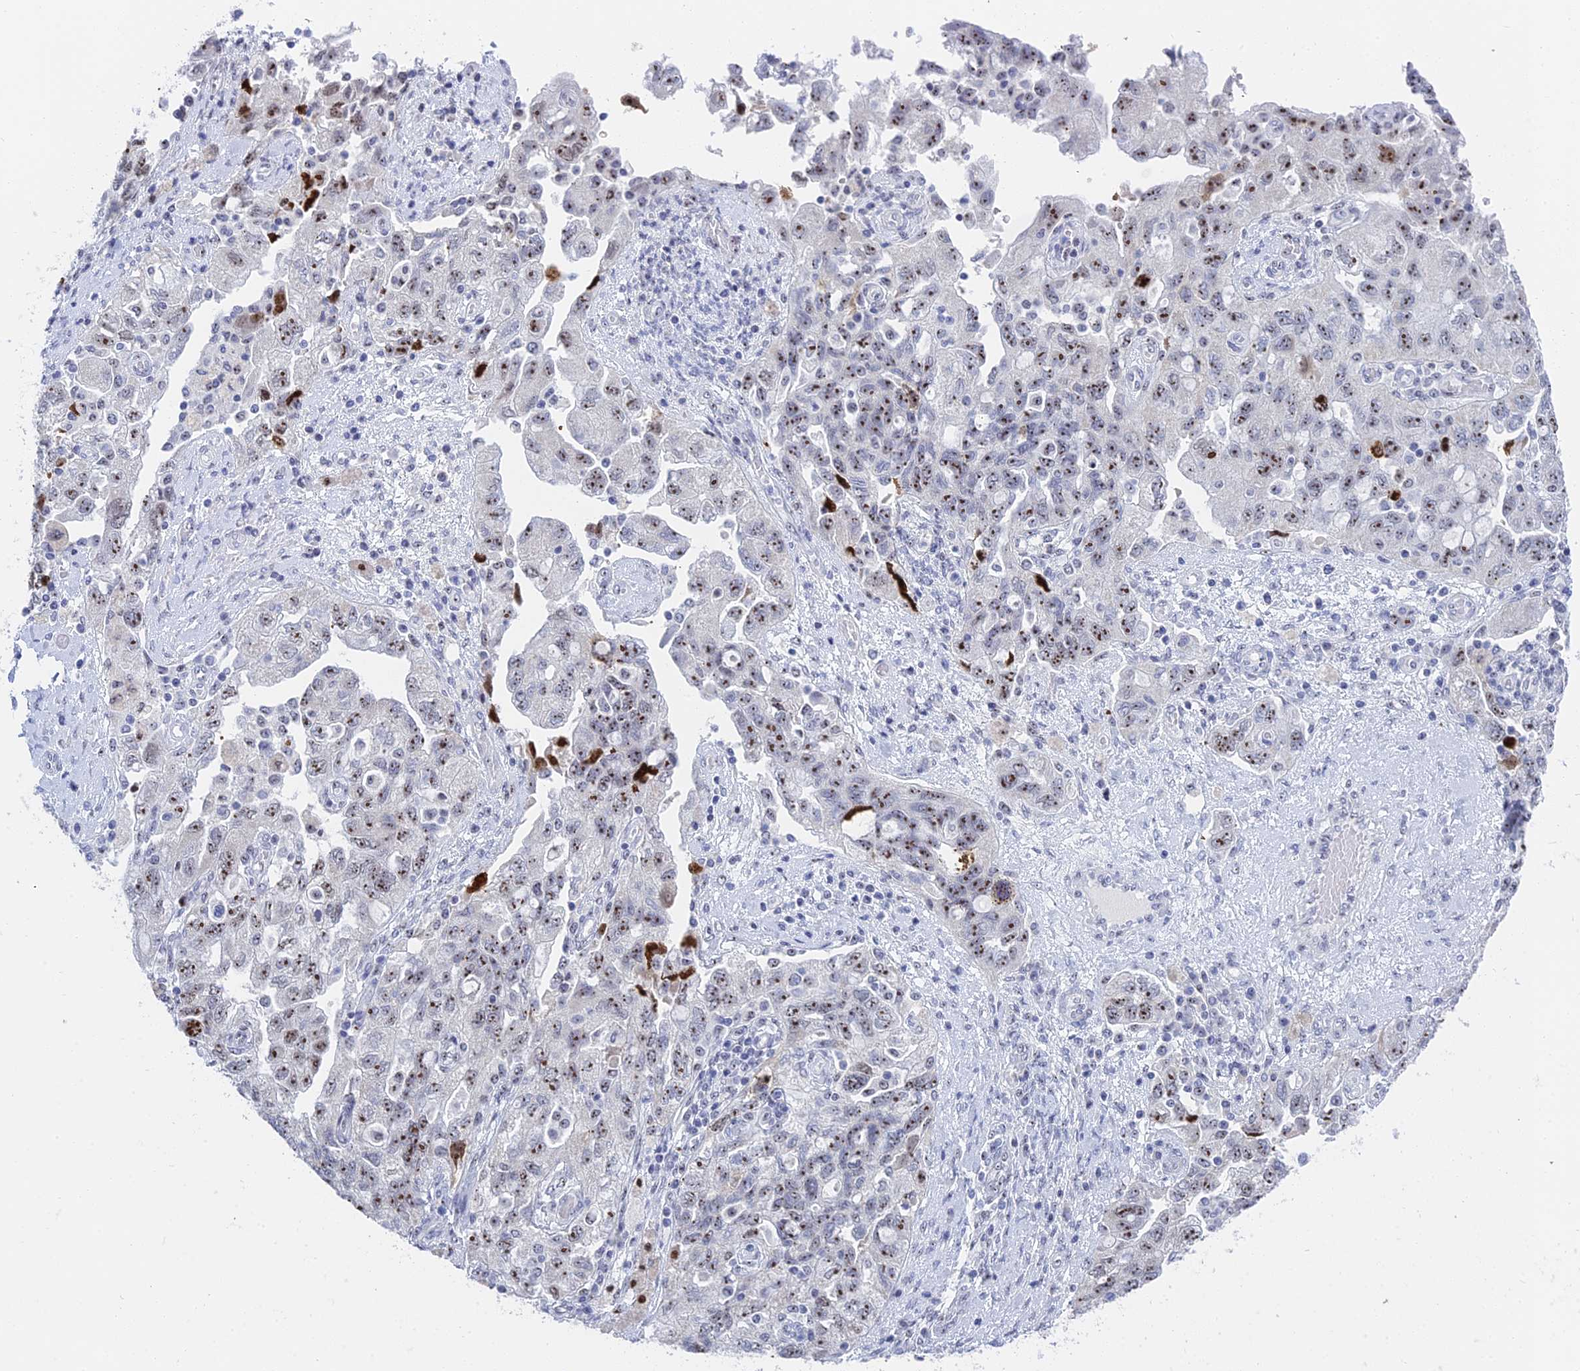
{"staining": {"intensity": "moderate", "quantity": ">75%", "location": "nuclear"}, "tissue": "ovarian cancer", "cell_type": "Tumor cells", "image_type": "cancer", "snomed": [{"axis": "morphology", "description": "Carcinoma, NOS"}, {"axis": "morphology", "description": "Cystadenocarcinoma, serous, NOS"}, {"axis": "topography", "description": "Ovary"}], "caption": "Protein staining reveals moderate nuclear positivity in approximately >75% of tumor cells in ovarian cancer (serous cystadenocarcinoma).", "gene": "RSL1D1", "patient": {"sex": "female", "age": 69}}